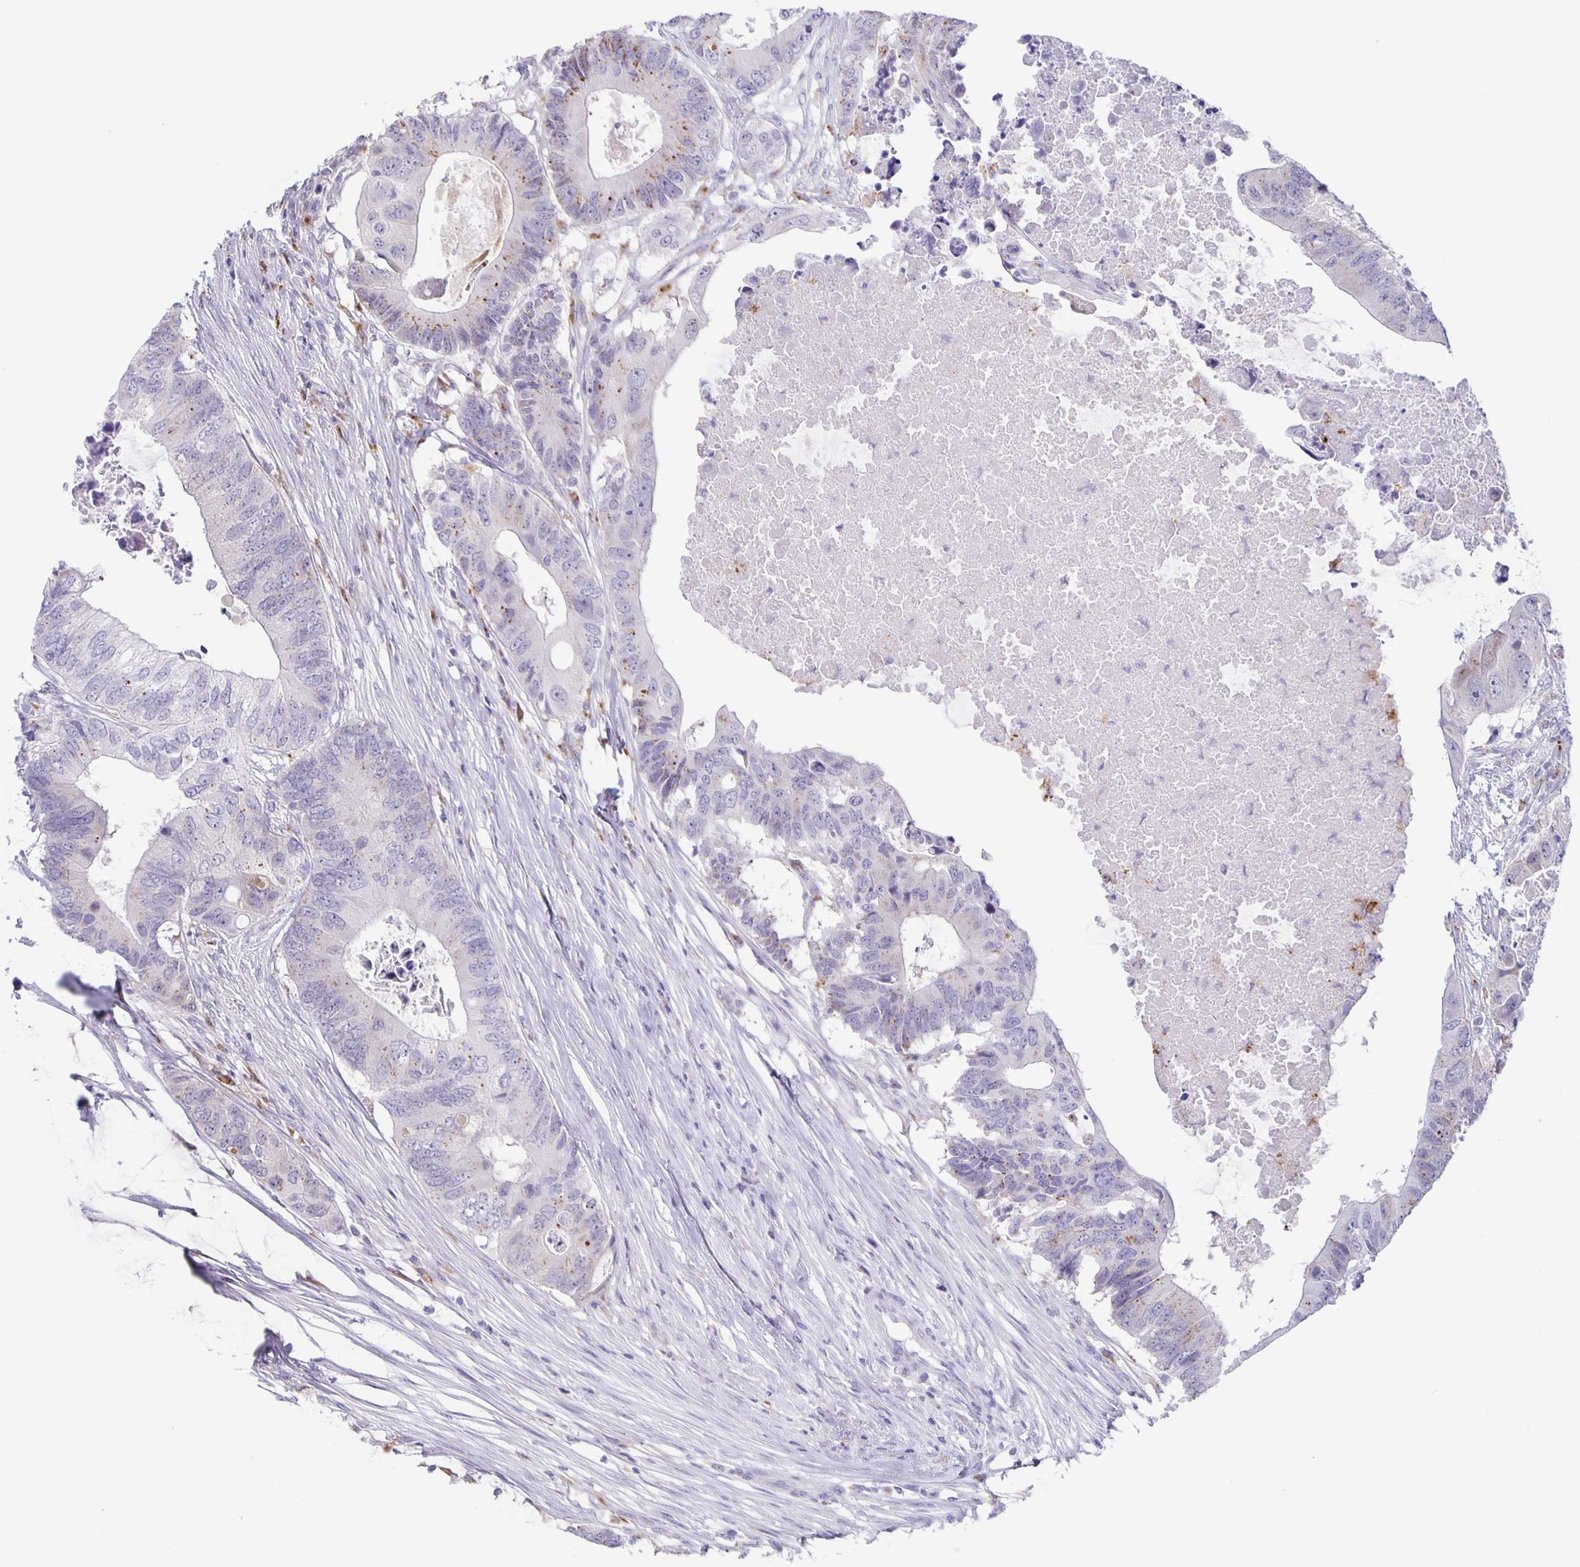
{"staining": {"intensity": "weak", "quantity": "<25%", "location": "cytoplasmic/membranous"}, "tissue": "colorectal cancer", "cell_type": "Tumor cells", "image_type": "cancer", "snomed": [{"axis": "morphology", "description": "Adenocarcinoma, NOS"}, {"axis": "topography", "description": "Colon"}], "caption": "This photomicrograph is of colorectal cancer (adenocarcinoma) stained with IHC to label a protein in brown with the nuclei are counter-stained blue. There is no staining in tumor cells. Nuclei are stained in blue.", "gene": "LIPA", "patient": {"sex": "male", "age": 71}}